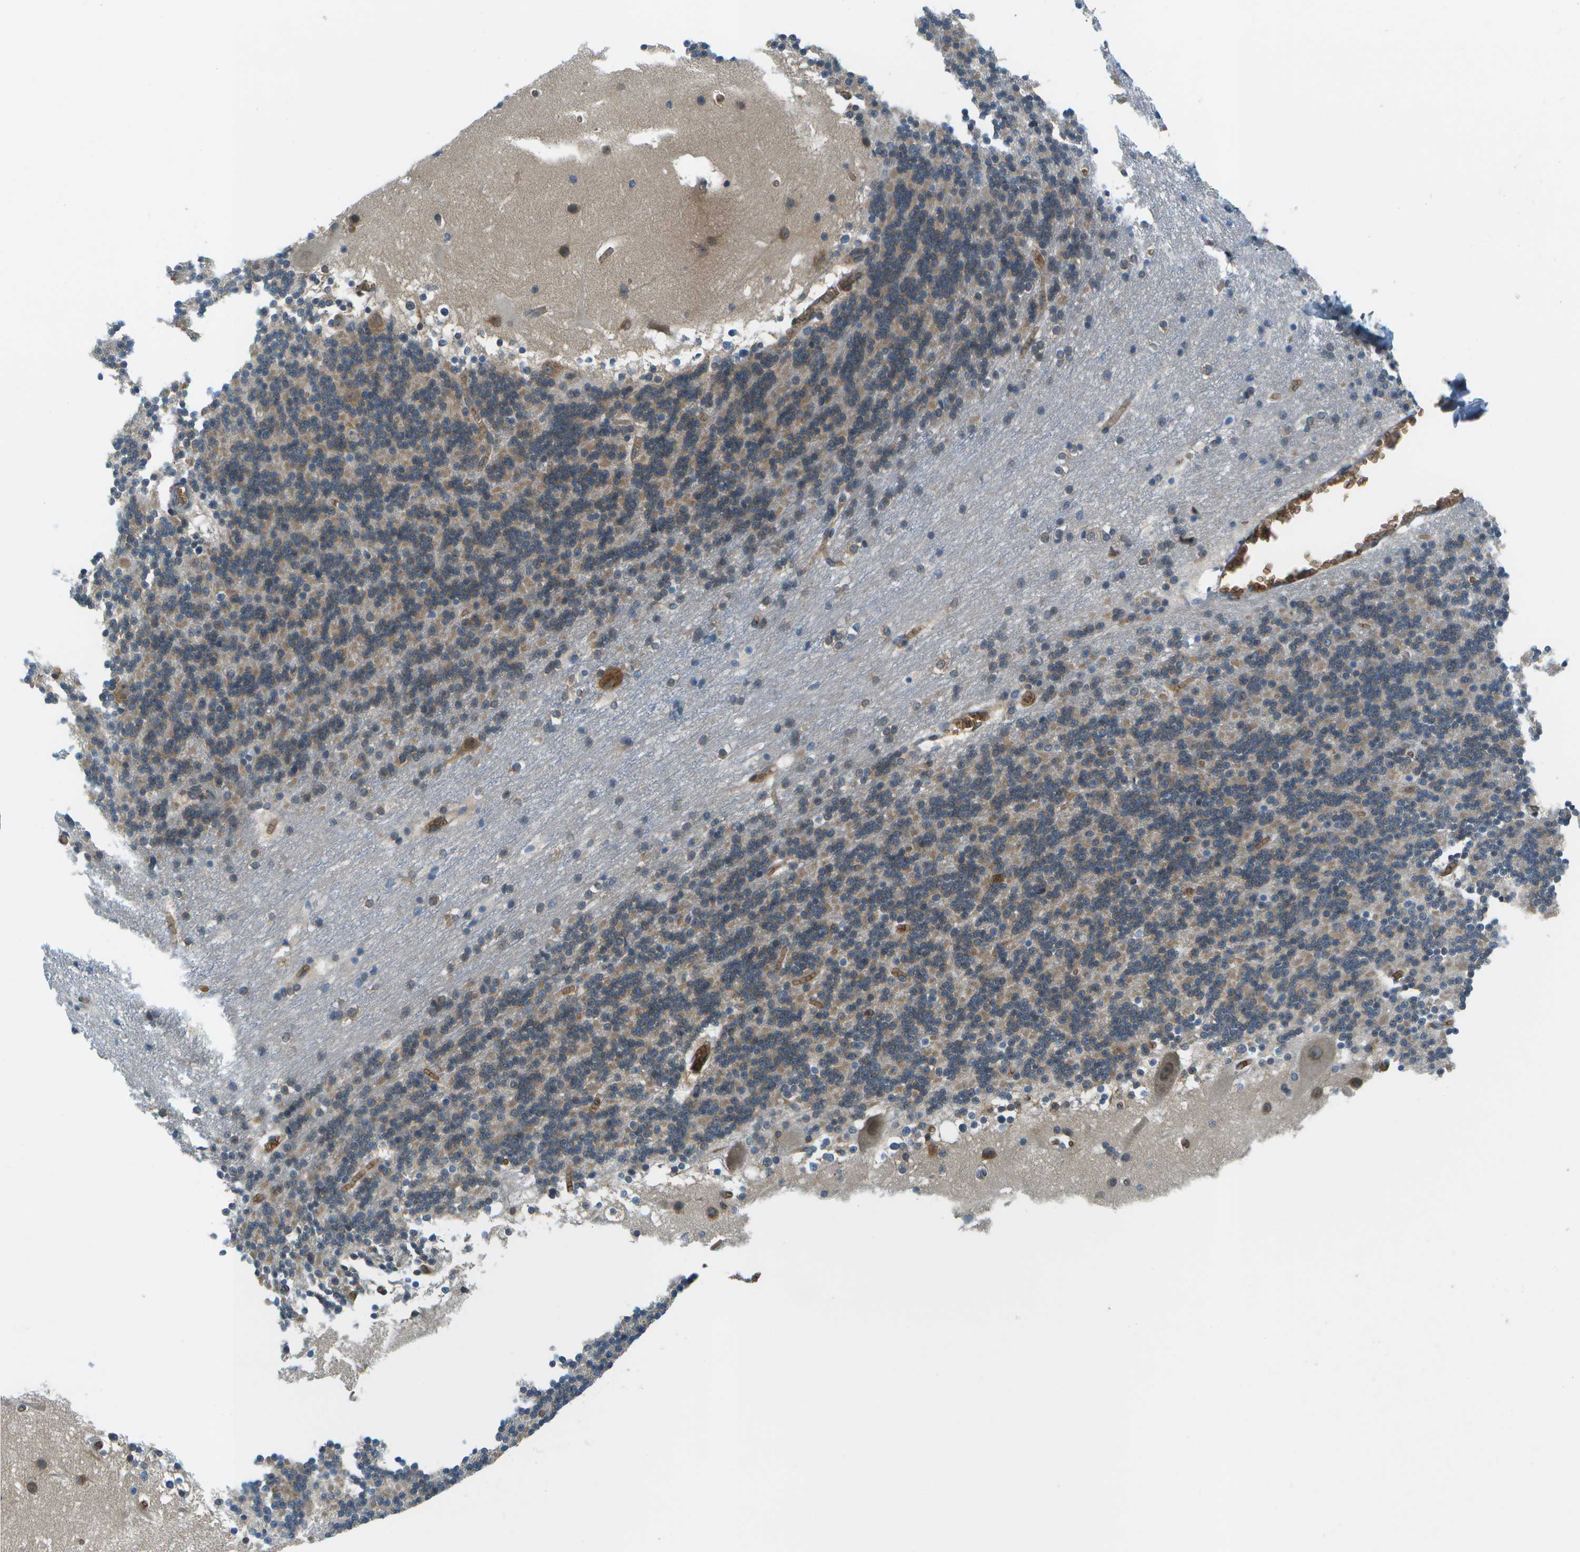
{"staining": {"intensity": "weak", "quantity": "25%-75%", "location": "cytoplasmic/membranous"}, "tissue": "cerebellum", "cell_type": "Cells in granular layer", "image_type": "normal", "snomed": [{"axis": "morphology", "description": "Normal tissue, NOS"}, {"axis": "topography", "description": "Cerebellum"}], "caption": "IHC (DAB (3,3'-diaminobenzidine)) staining of unremarkable cerebellum demonstrates weak cytoplasmic/membranous protein staining in about 25%-75% of cells in granular layer. (DAB (3,3'-diaminobenzidine) IHC with brightfield microscopy, high magnification).", "gene": "CTIF", "patient": {"sex": "male", "age": 45}}